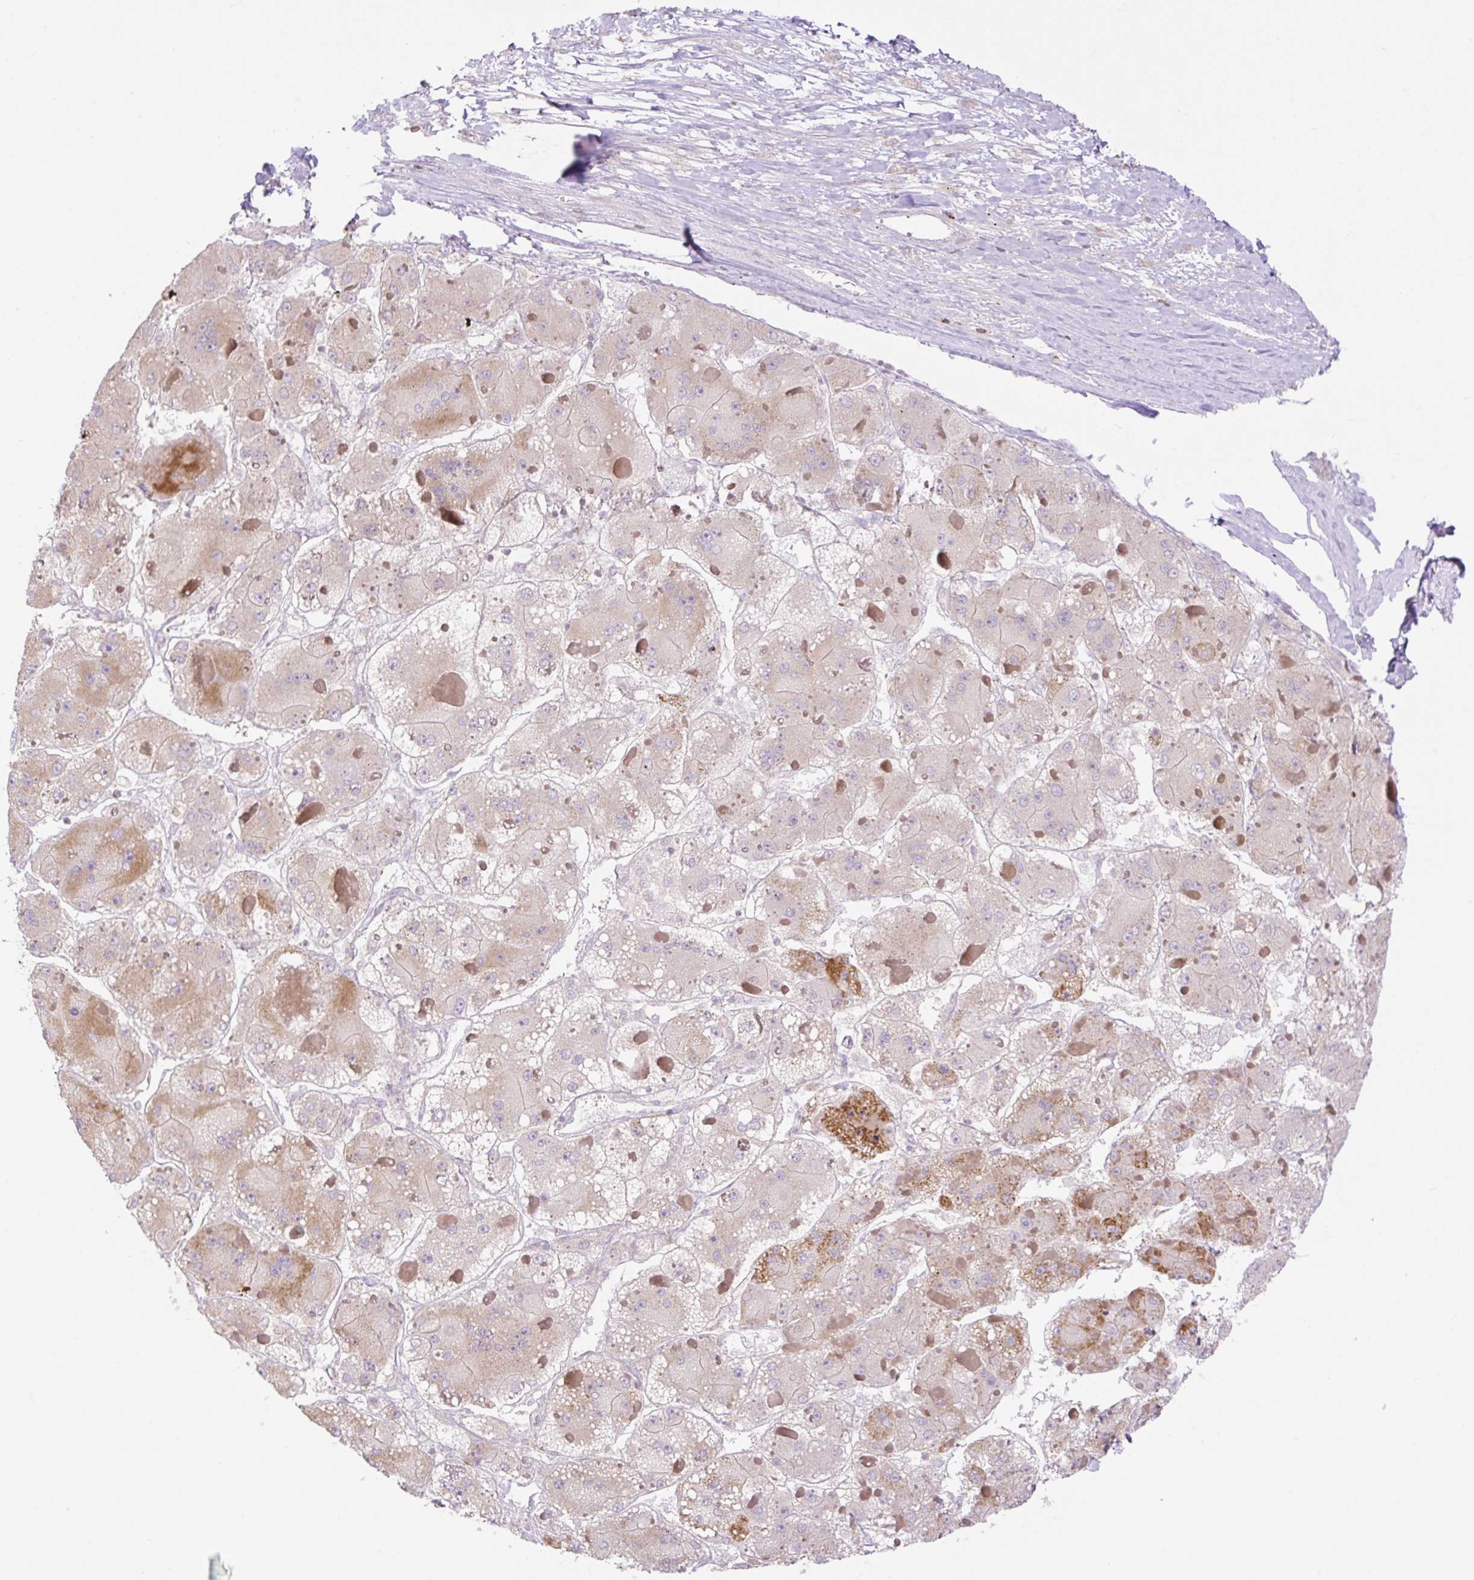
{"staining": {"intensity": "moderate", "quantity": "<25%", "location": "cytoplasmic/membranous"}, "tissue": "liver cancer", "cell_type": "Tumor cells", "image_type": "cancer", "snomed": [{"axis": "morphology", "description": "Carcinoma, Hepatocellular, NOS"}, {"axis": "topography", "description": "Liver"}], "caption": "Moderate cytoplasmic/membranous protein staining is appreciated in about <25% of tumor cells in liver cancer.", "gene": "VPS25", "patient": {"sex": "female", "age": 73}}